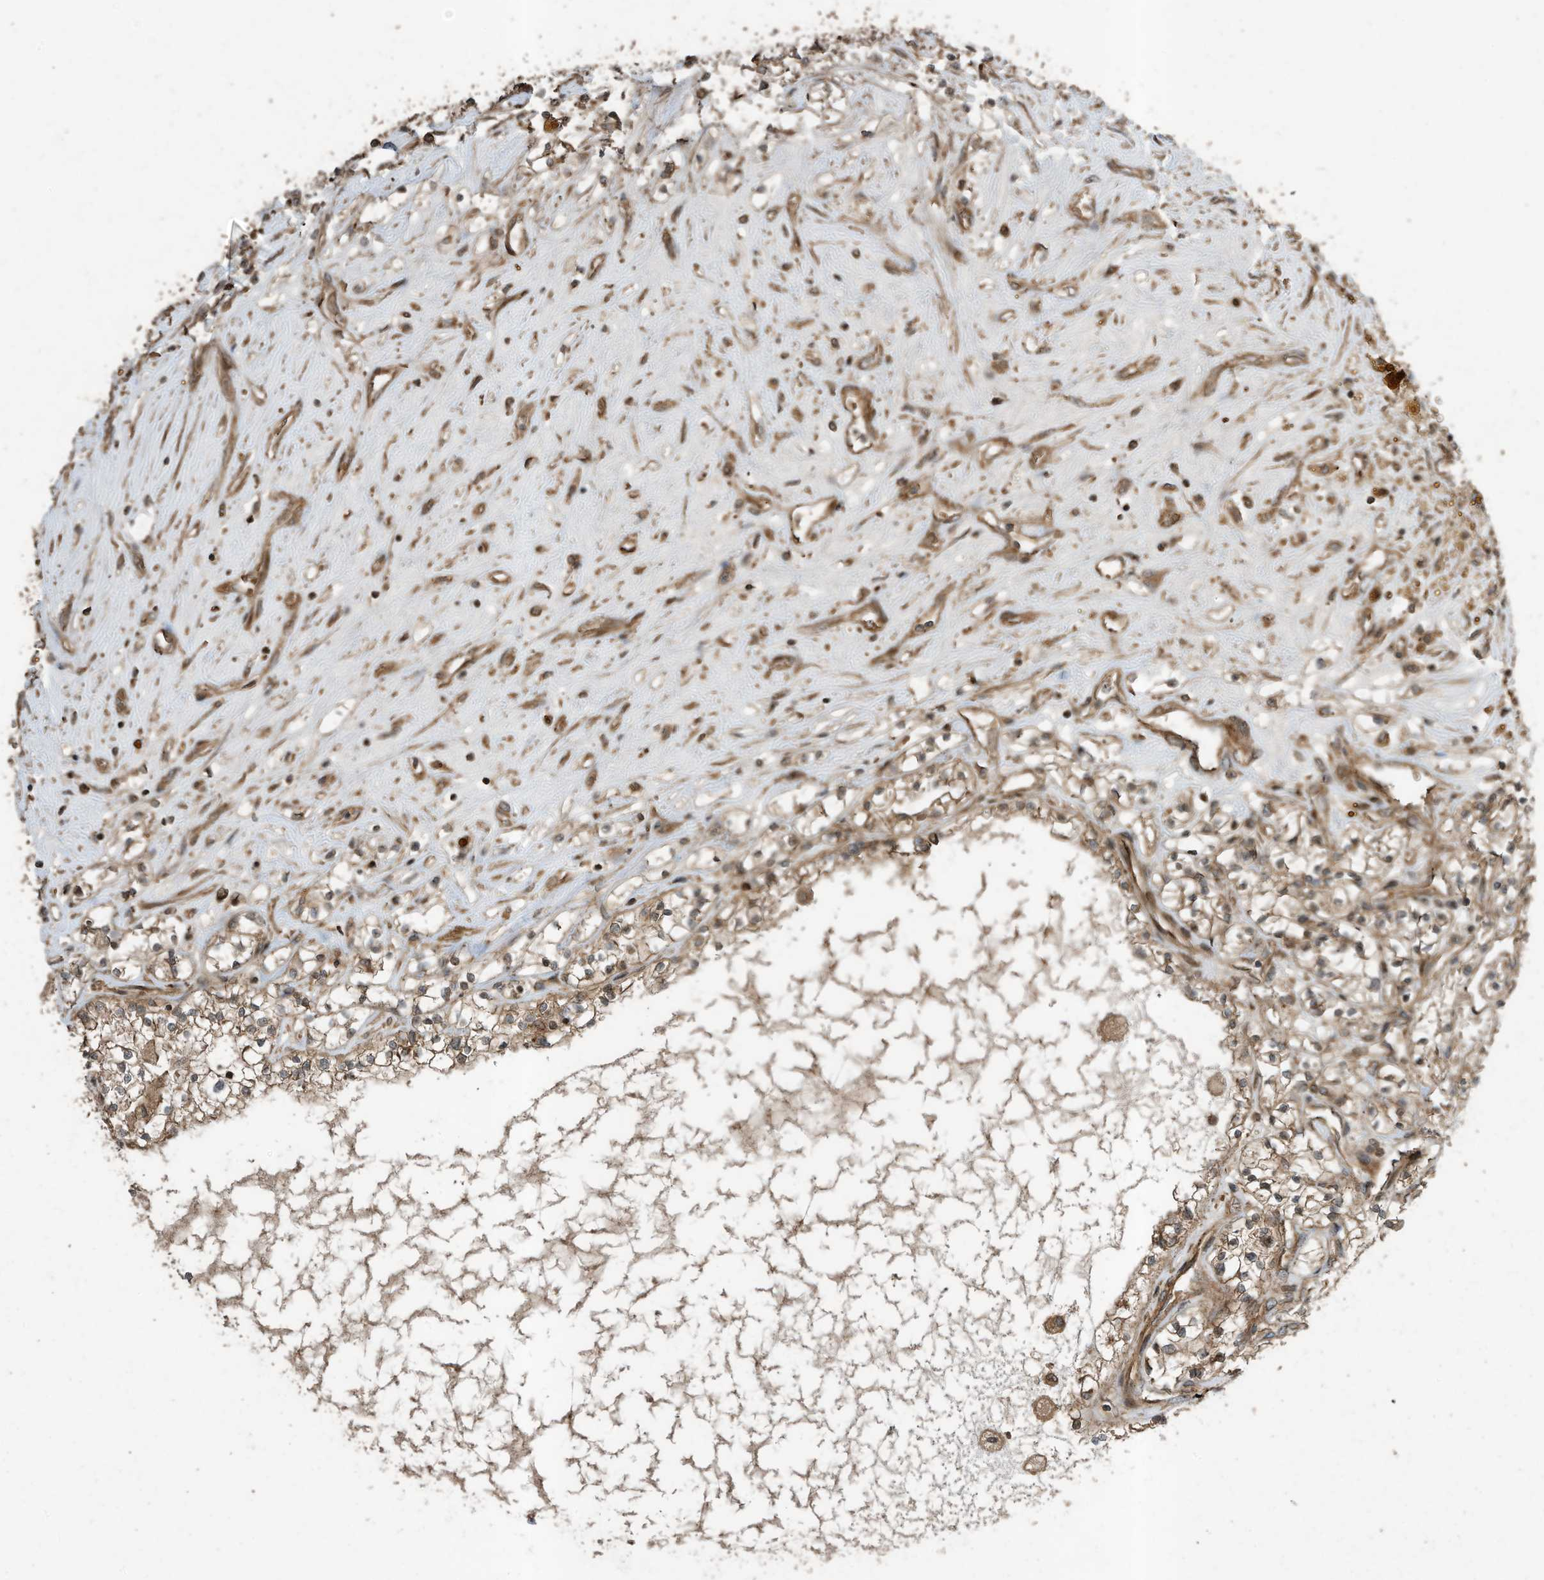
{"staining": {"intensity": "moderate", "quantity": ">75%", "location": "cytoplasmic/membranous"}, "tissue": "renal cancer", "cell_type": "Tumor cells", "image_type": "cancer", "snomed": [{"axis": "morphology", "description": "Normal tissue, NOS"}, {"axis": "morphology", "description": "Adenocarcinoma, NOS"}, {"axis": "topography", "description": "Kidney"}], "caption": "A histopathology image showing moderate cytoplasmic/membranous positivity in about >75% of tumor cells in renal cancer, as visualized by brown immunohistochemical staining.", "gene": "ZNF653", "patient": {"sex": "male", "age": 68}}